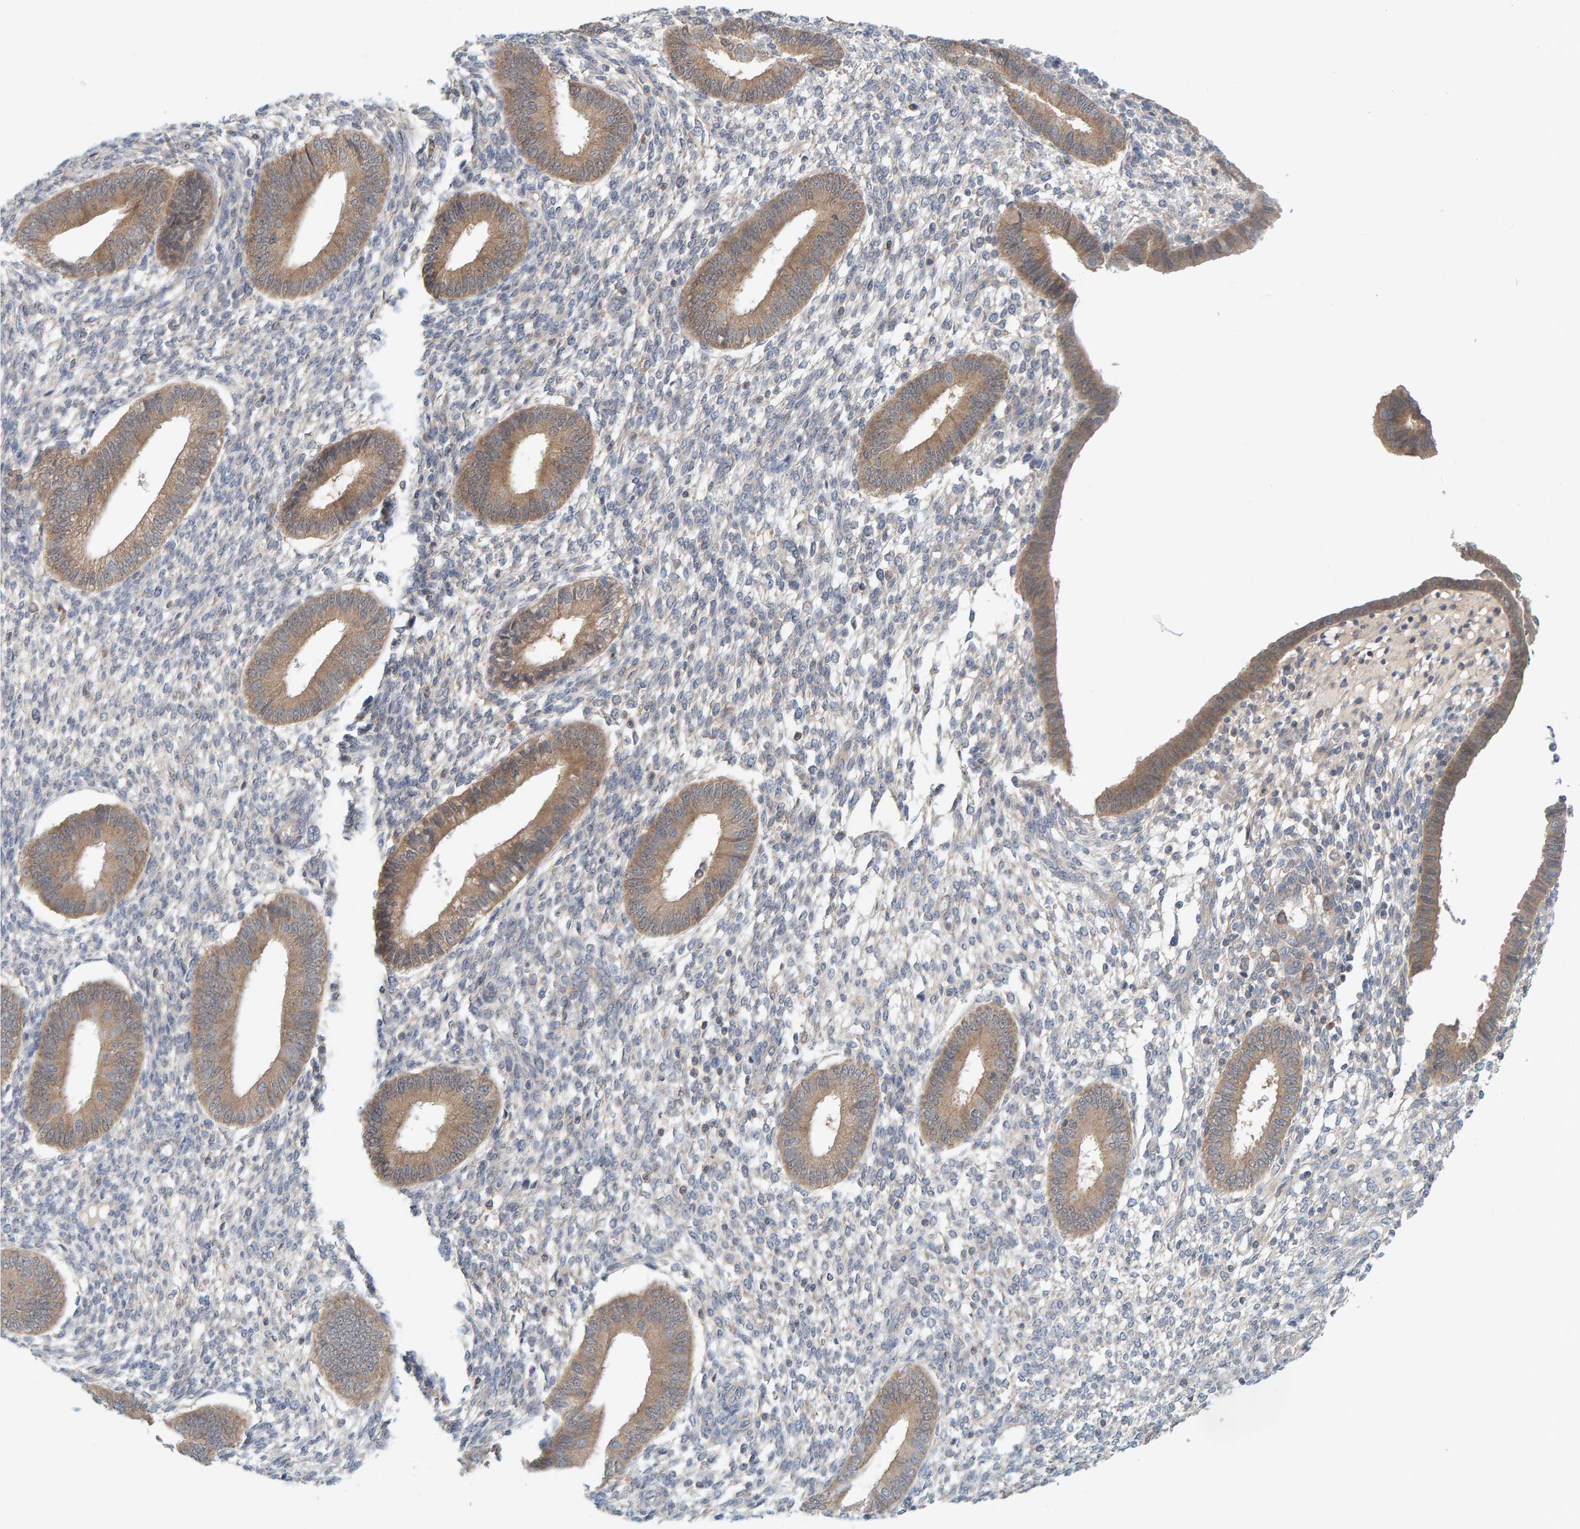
{"staining": {"intensity": "weak", "quantity": "25%-75%", "location": "cytoplasmic/membranous"}, "tissue": "endometrium", "cell_type": "Cells in endometrial stroma", "image_type": "normal", "snomed": [{"axis": "morphology", "description": "Normal tissue, NOS"}, {"axis": "topography", "description": "Endometrium"}], "caption": "Human endometrium stained for a protein (brown) demonstrates weak cytoplasmic/membranous positive staining in approximately 25%-75% of cells in endometrial stroma.", "gene": "TATDN1", "patient": {"sex": "female", "age": 46}}